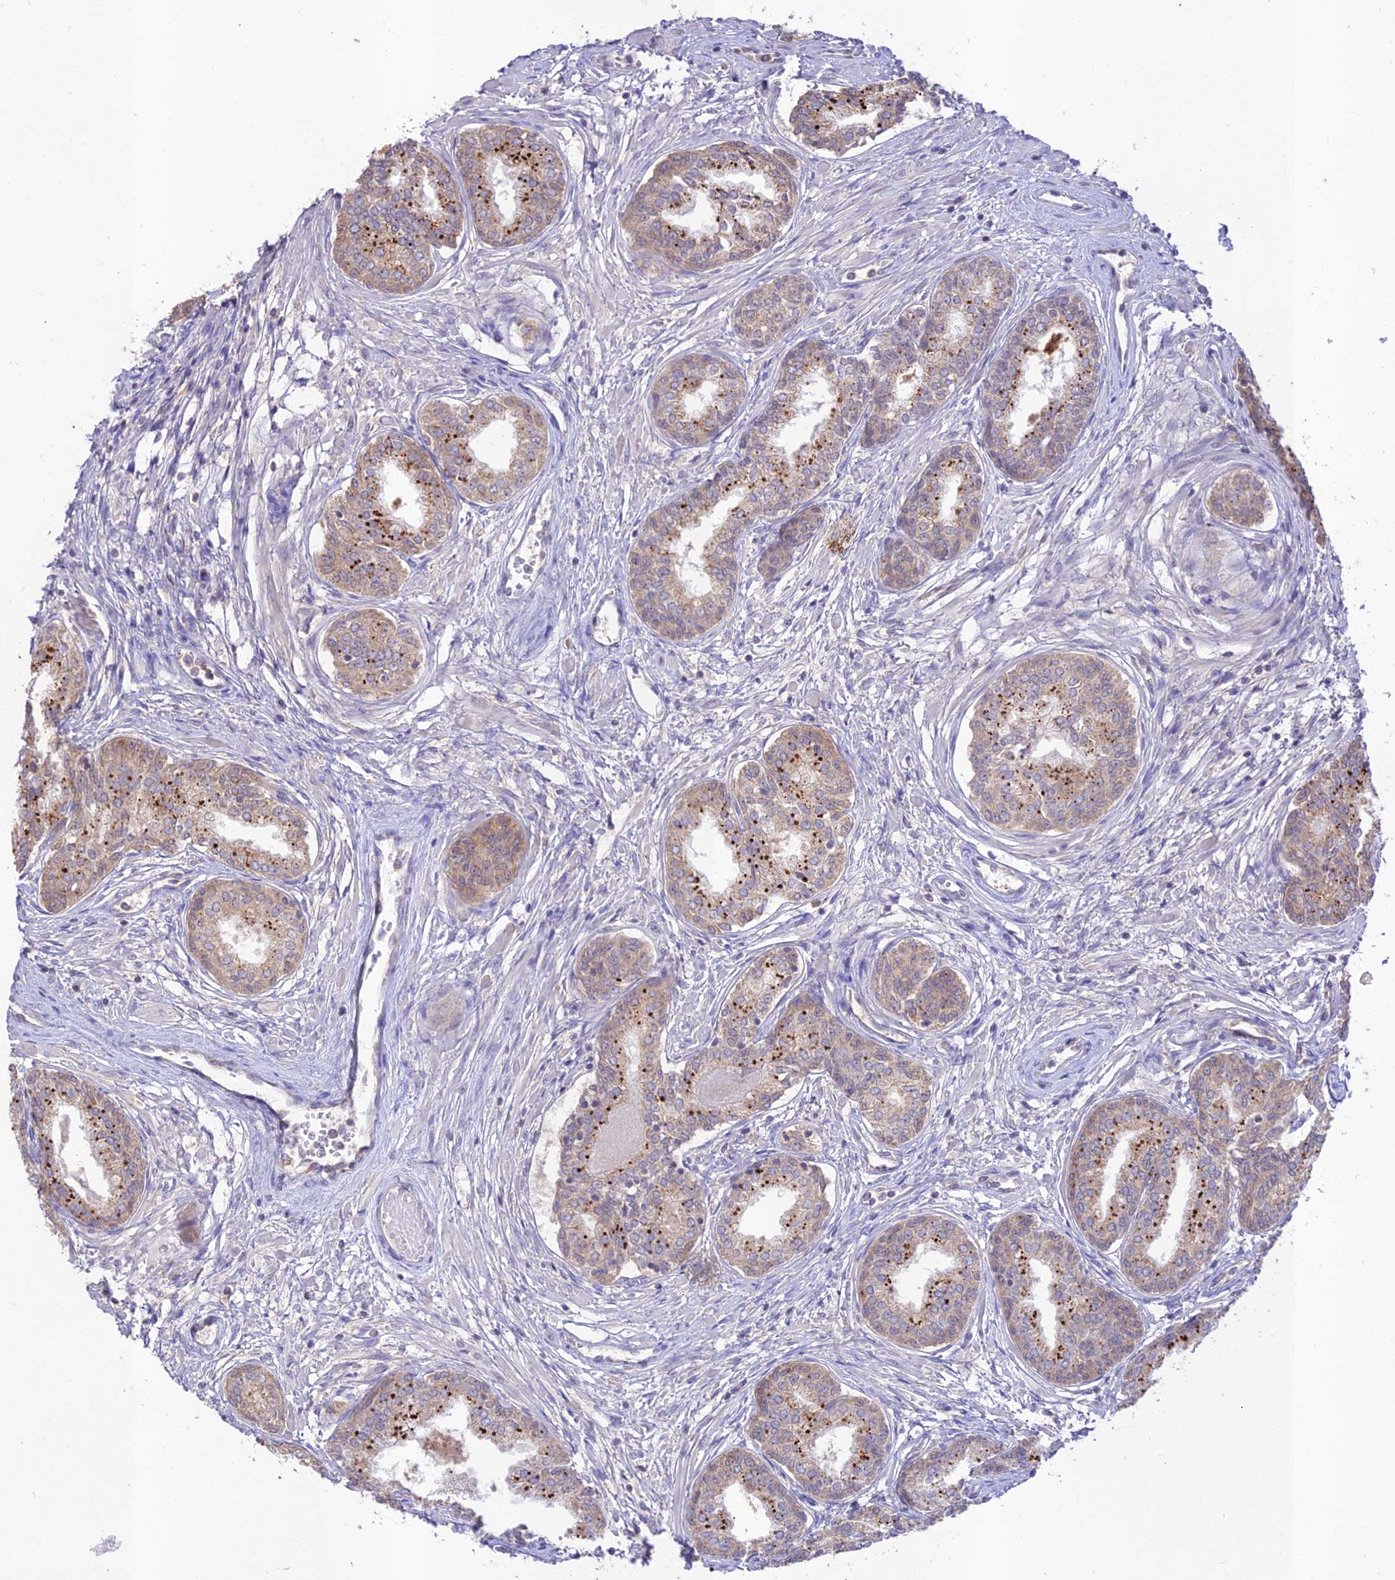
{"staining": {"intensity": "weak", "quantity": ">75%", "location": "cytoplasmic/membranous"}, "tissue": "prostate cancer", "cell_type": "Tumor cells", "image_type": "cancer", "snomed": [{"axis": "morphology", "description": "Adenocarcinoma, High grade"}, {"axis": "topography", "description": "Prostate"}], "caption": "The photomicrograph reveals staining of high-grade adenocarcinoma (prostate), revealing weak cytoplasmic/membranous protein staining (brown color) within tumor cells. (DAB (3,3'-diaminobenzidine) = brown stain, brightfield microscopy at high magnification).", "gene": "TMEM259", "patient": {"sex": "male", "age": 67}}